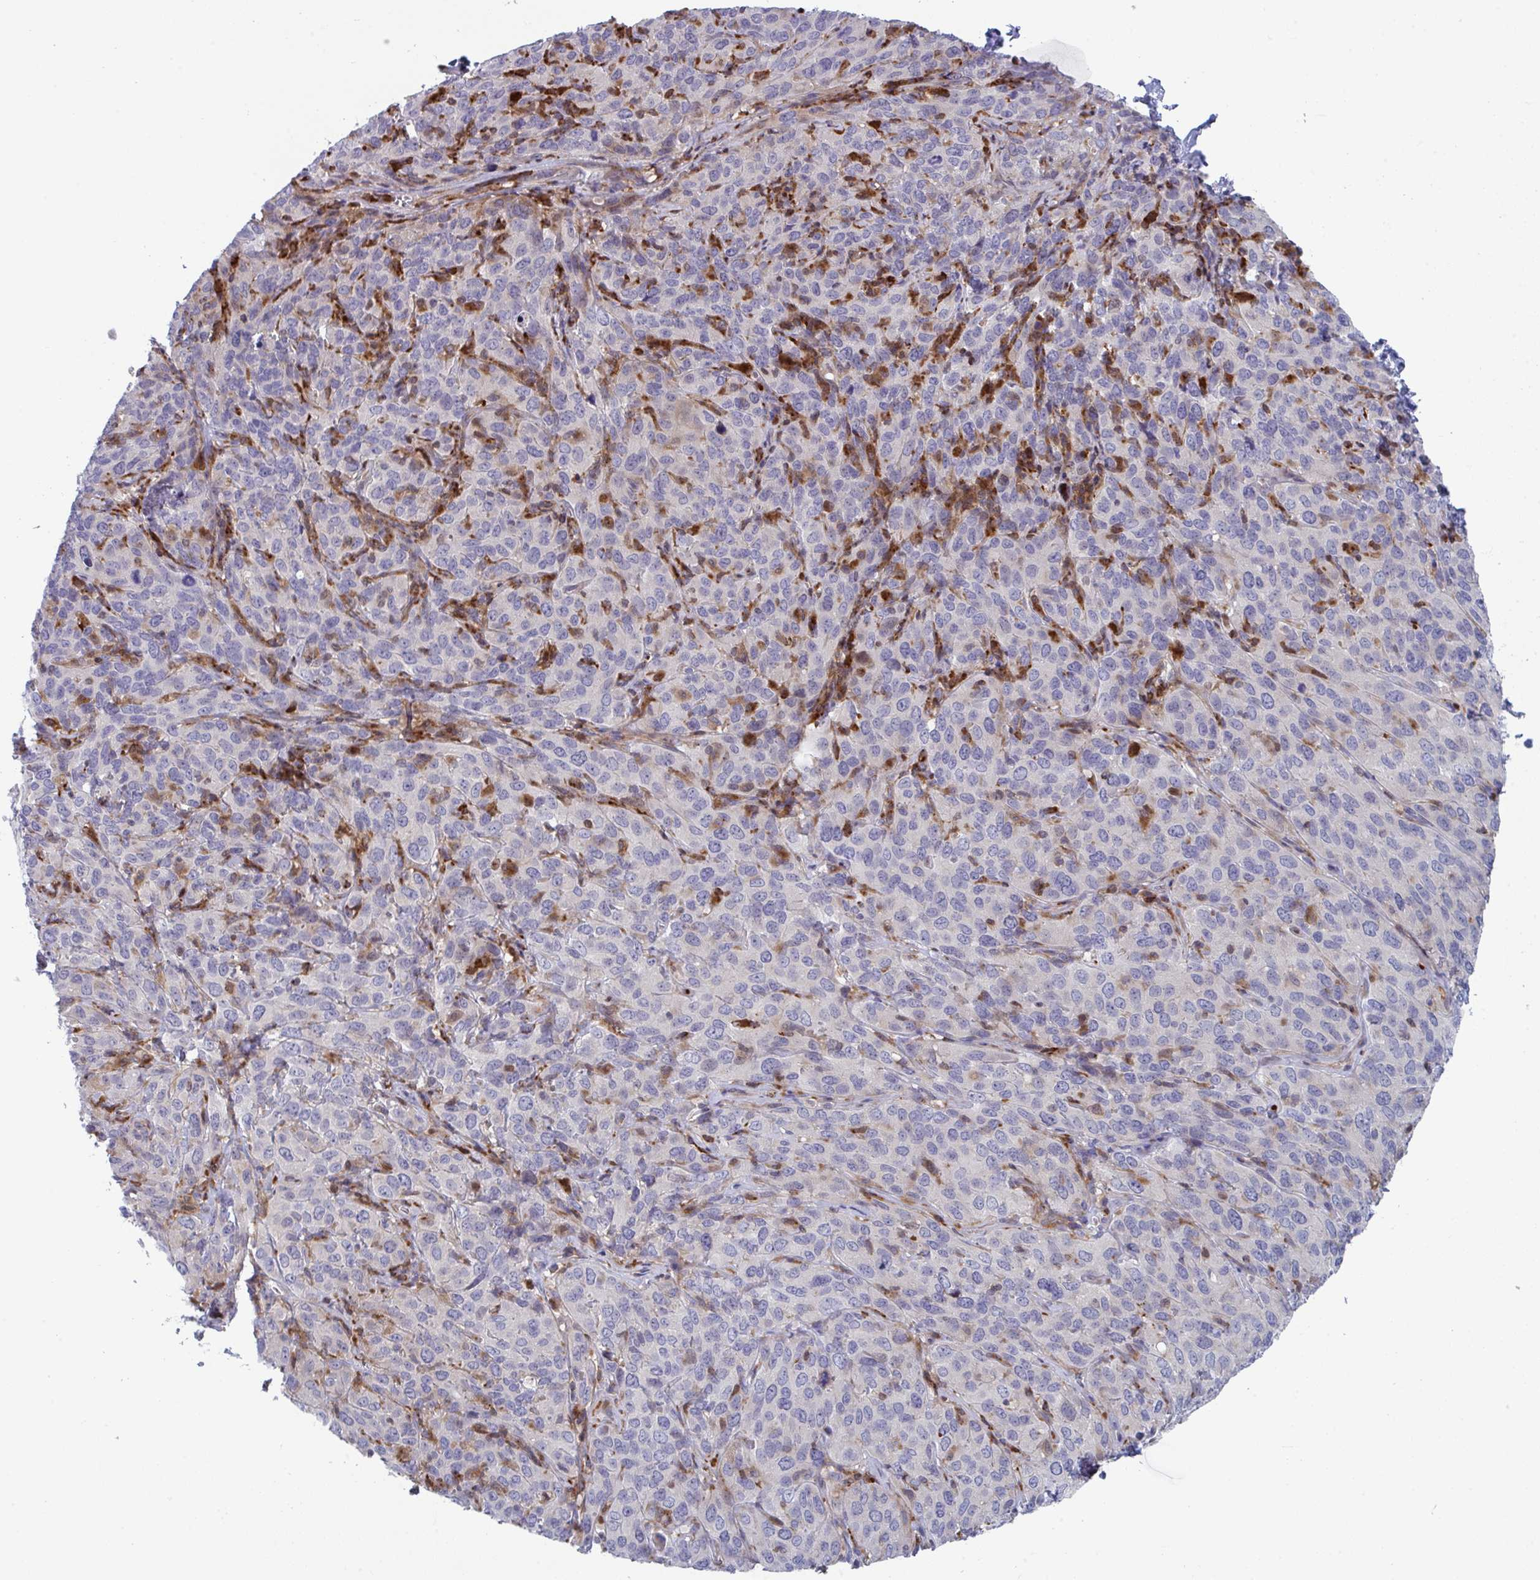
{"staining": {"intensity": "negative", "quantity": "none", "location": "none"}, "tissue": "cervical cancer", "cell_type": "Tumor cells", "image_type": "cancer", "snomed": [{"axis": "morphology", "description": "Squamous cell carcinoma, NOS"}, {"axis": "topography", "description": "Cervix"}], "caption": "The histopathology image exhibits no significant positivity in tumor cells of squamous cell carcinoma (cervical).", "gene": "AOC2", "patient": {"sex": "female", "age": 51}}